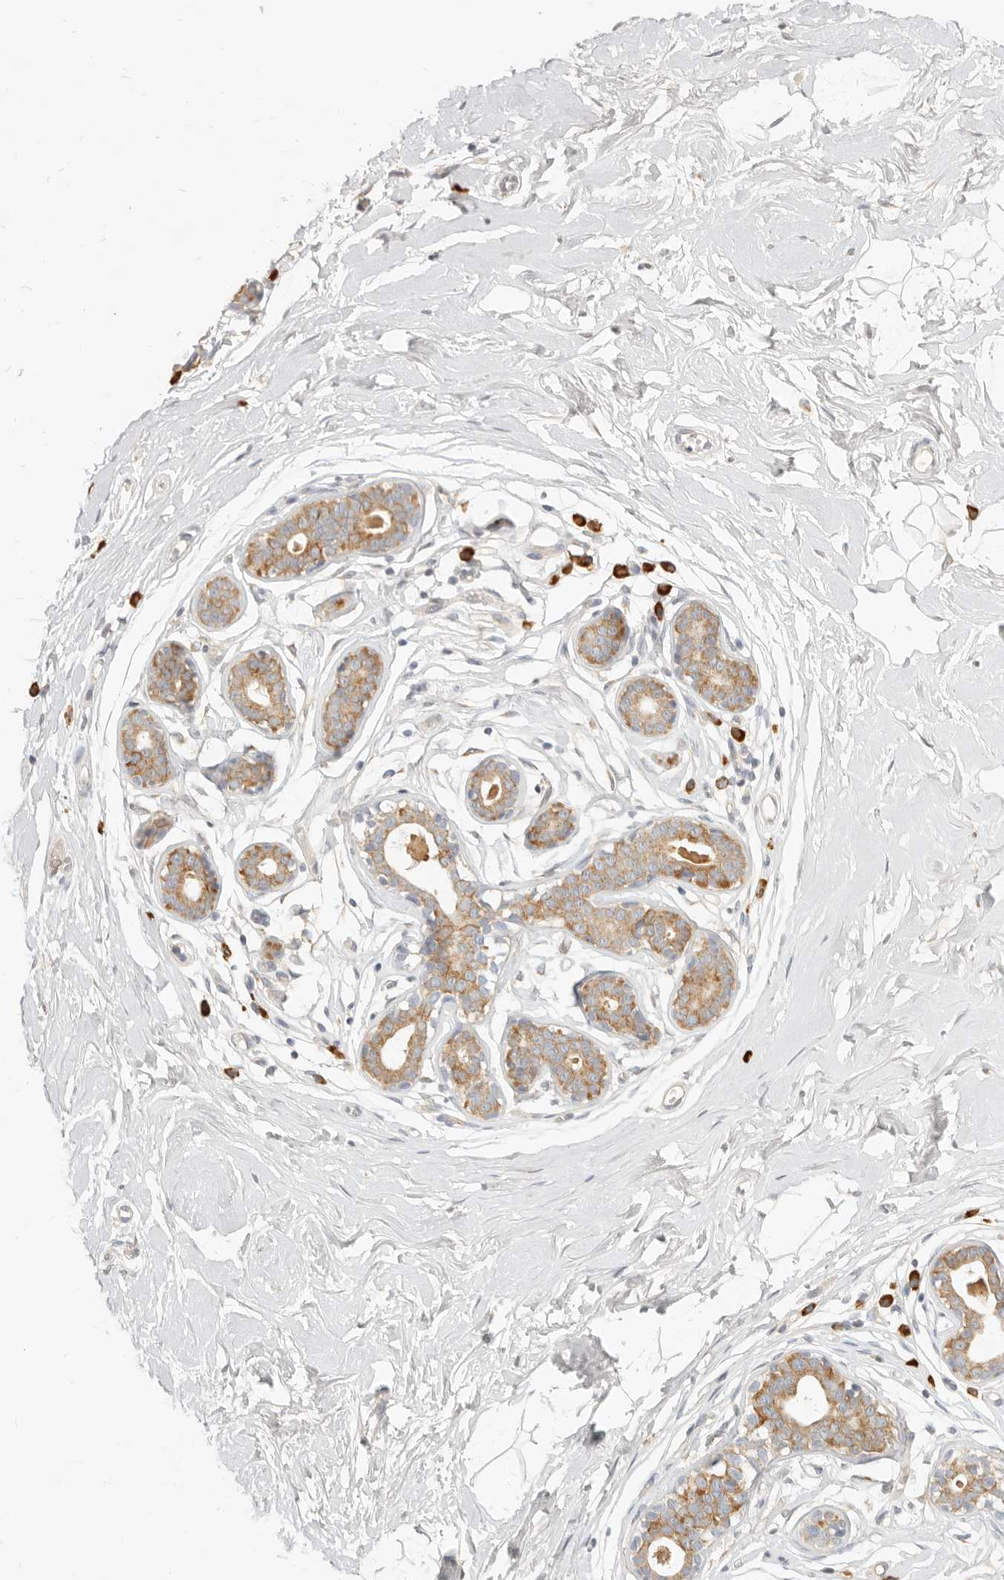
{"staining": {"intensity": "negative", "quantity": "none", "location": "none"}, "tissue": "breast", "cell_type": "Adipocytes", "image_type": "normal", "snomed": [{"axis": "morphology", "description": "Normal tissue, NOS"}, {"axis": "morphology", "description": "Adenoma, NOS"}, {"axis": "topography", "description": "Breast"}], "caption": "This is an IHC histopathology image of unremarkable breast. There is no expression in adipocytes.", "gene": "PABPC4", "patient": {"sex": "female", "age": 23}}